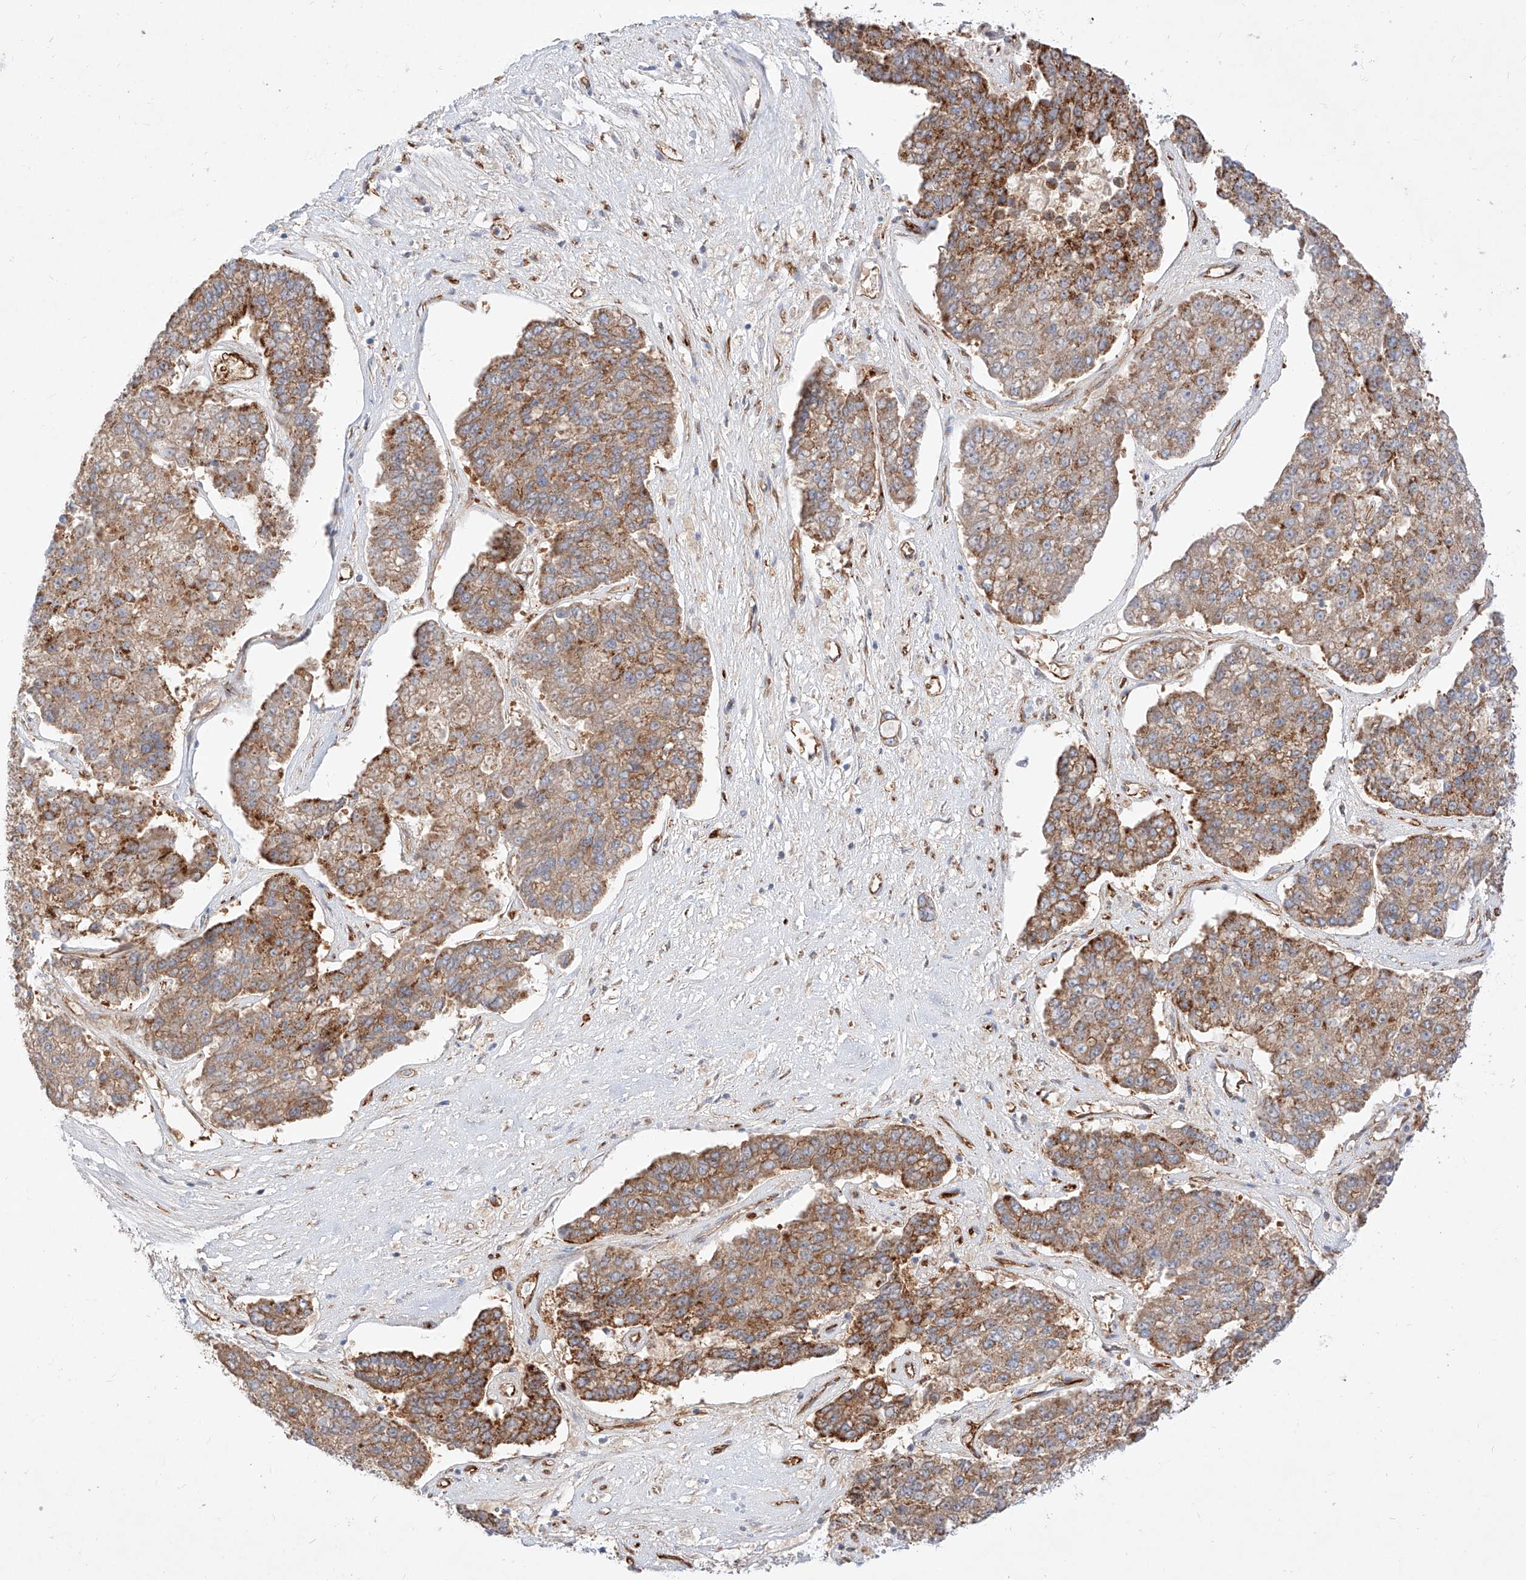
{"staining": {"intensity": "moderate", "quantity": ">75%", "location": "cytoplasmic/membranous"}, "tissue": "pancreatic cancer", "cell_type": "Tumor cells", "image_type": "cancer", "snomed": [{"axis": "morphology", "description": "Adenocarcinoma, NOS"}, {"axis": "topography", "description": "Pancreas"}], "caption": "This is an image of IHC staining of pancreatic cancer, which shows moderate expression in the cytoplasmic/membranous of tumor cells.", "gene": "CSGALNACT2", "patient": {"sex": "male", "age": 50}}